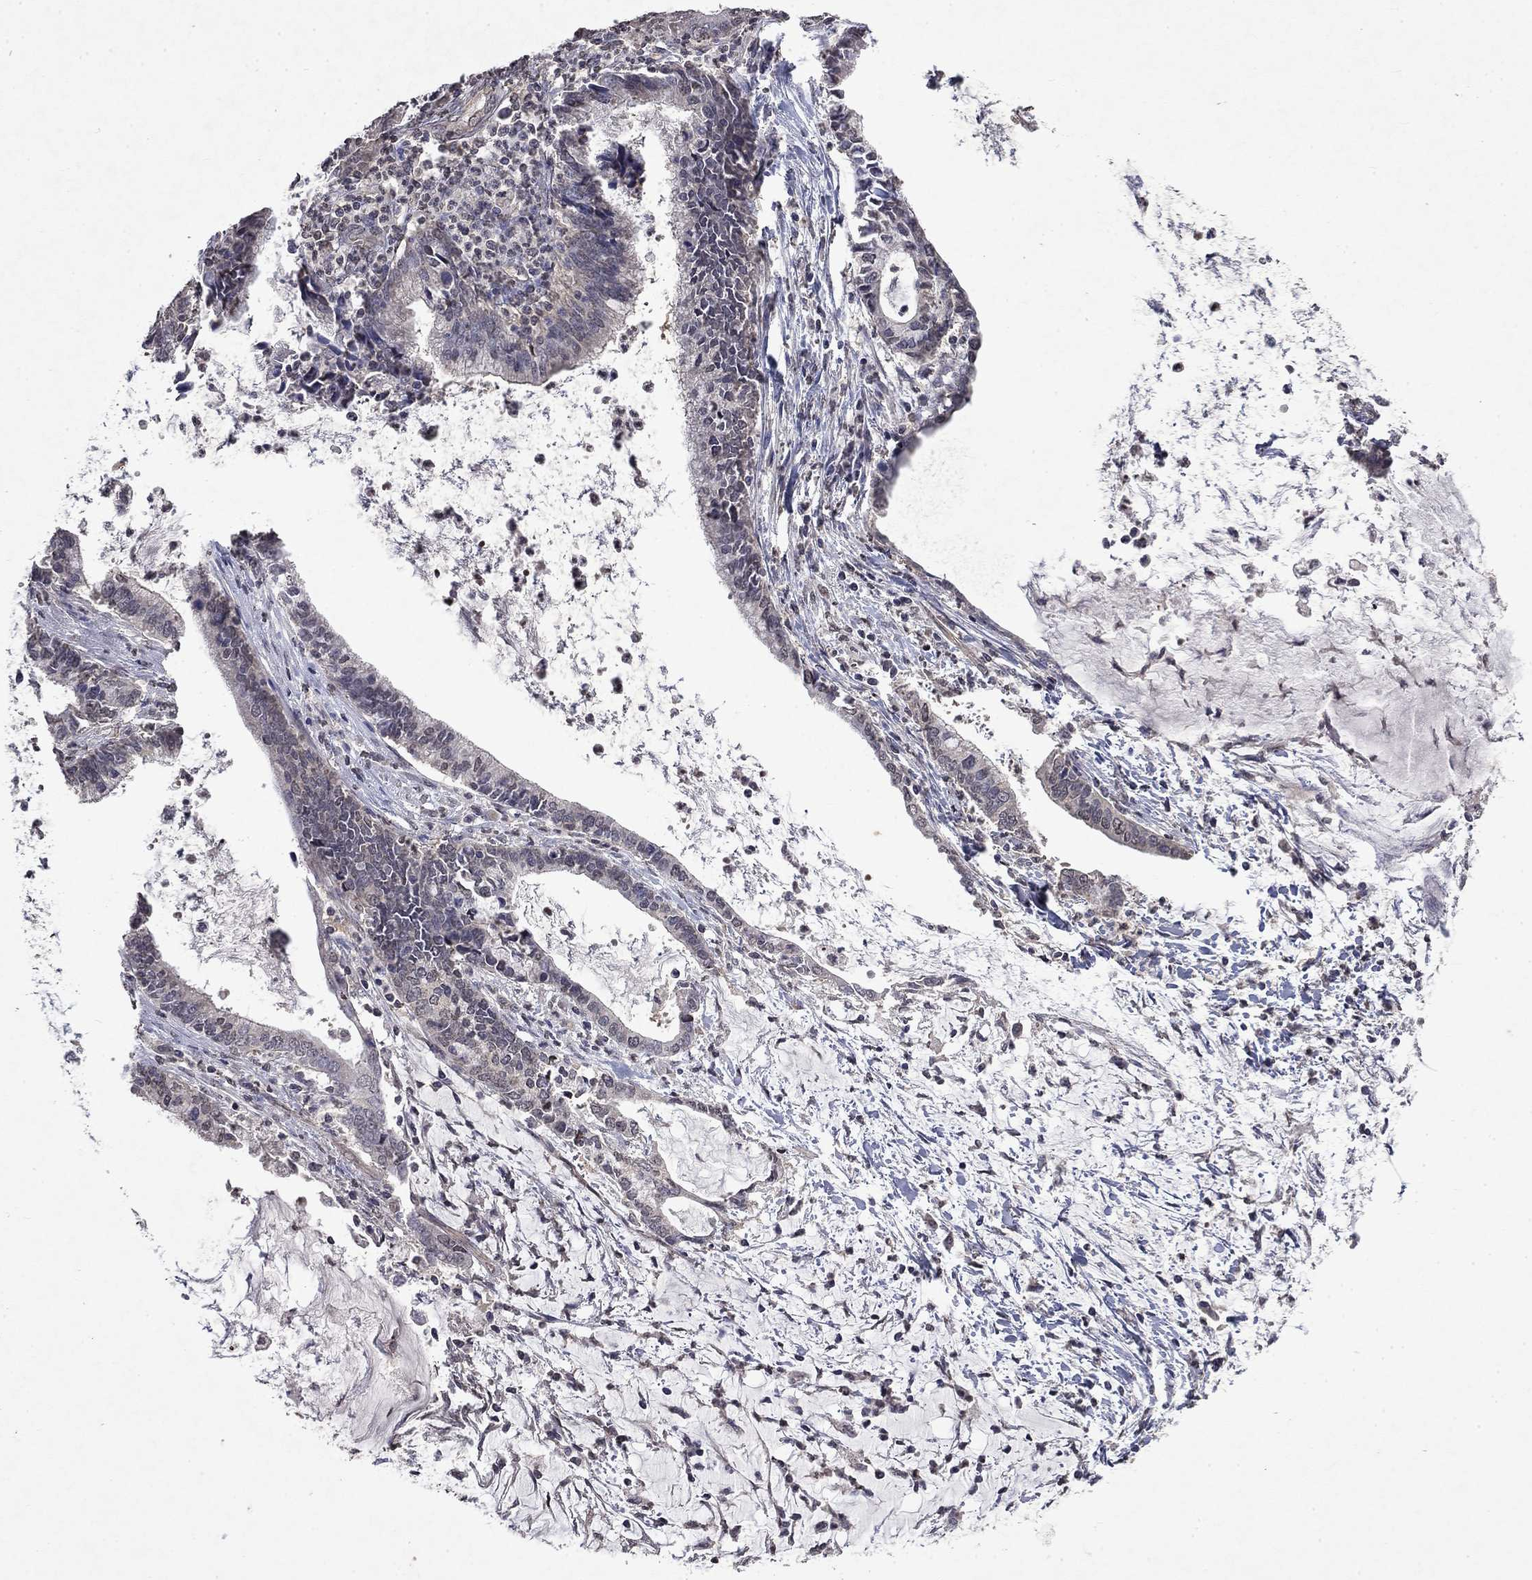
{"staining": {"intensity": "negative", "quantity": "none", "location": "none"}, "tissue": "cervical cancer", "cell_type": "Tumor cells", "image_type": "cancer", "snomed": [{"axis": "morphology", "description": "Adenocarcinoma, NOS"}, {"axis": "topography", "description": "Cervix"}], "caption": "High magnification brightfield microscopy of cervical cancer (adenocarcinoma) stained with DAB (brown) and counterstained with hematoxylin (blue): tumor cells show no significant positivity. Brightfield microscopy of immunohistochemistry (IHC) stained with DAB (brown) and hematoxylin (blue), captured at high magnification.", "gene": "TTC38", "patient": {"sex": "female", "age": 42}}